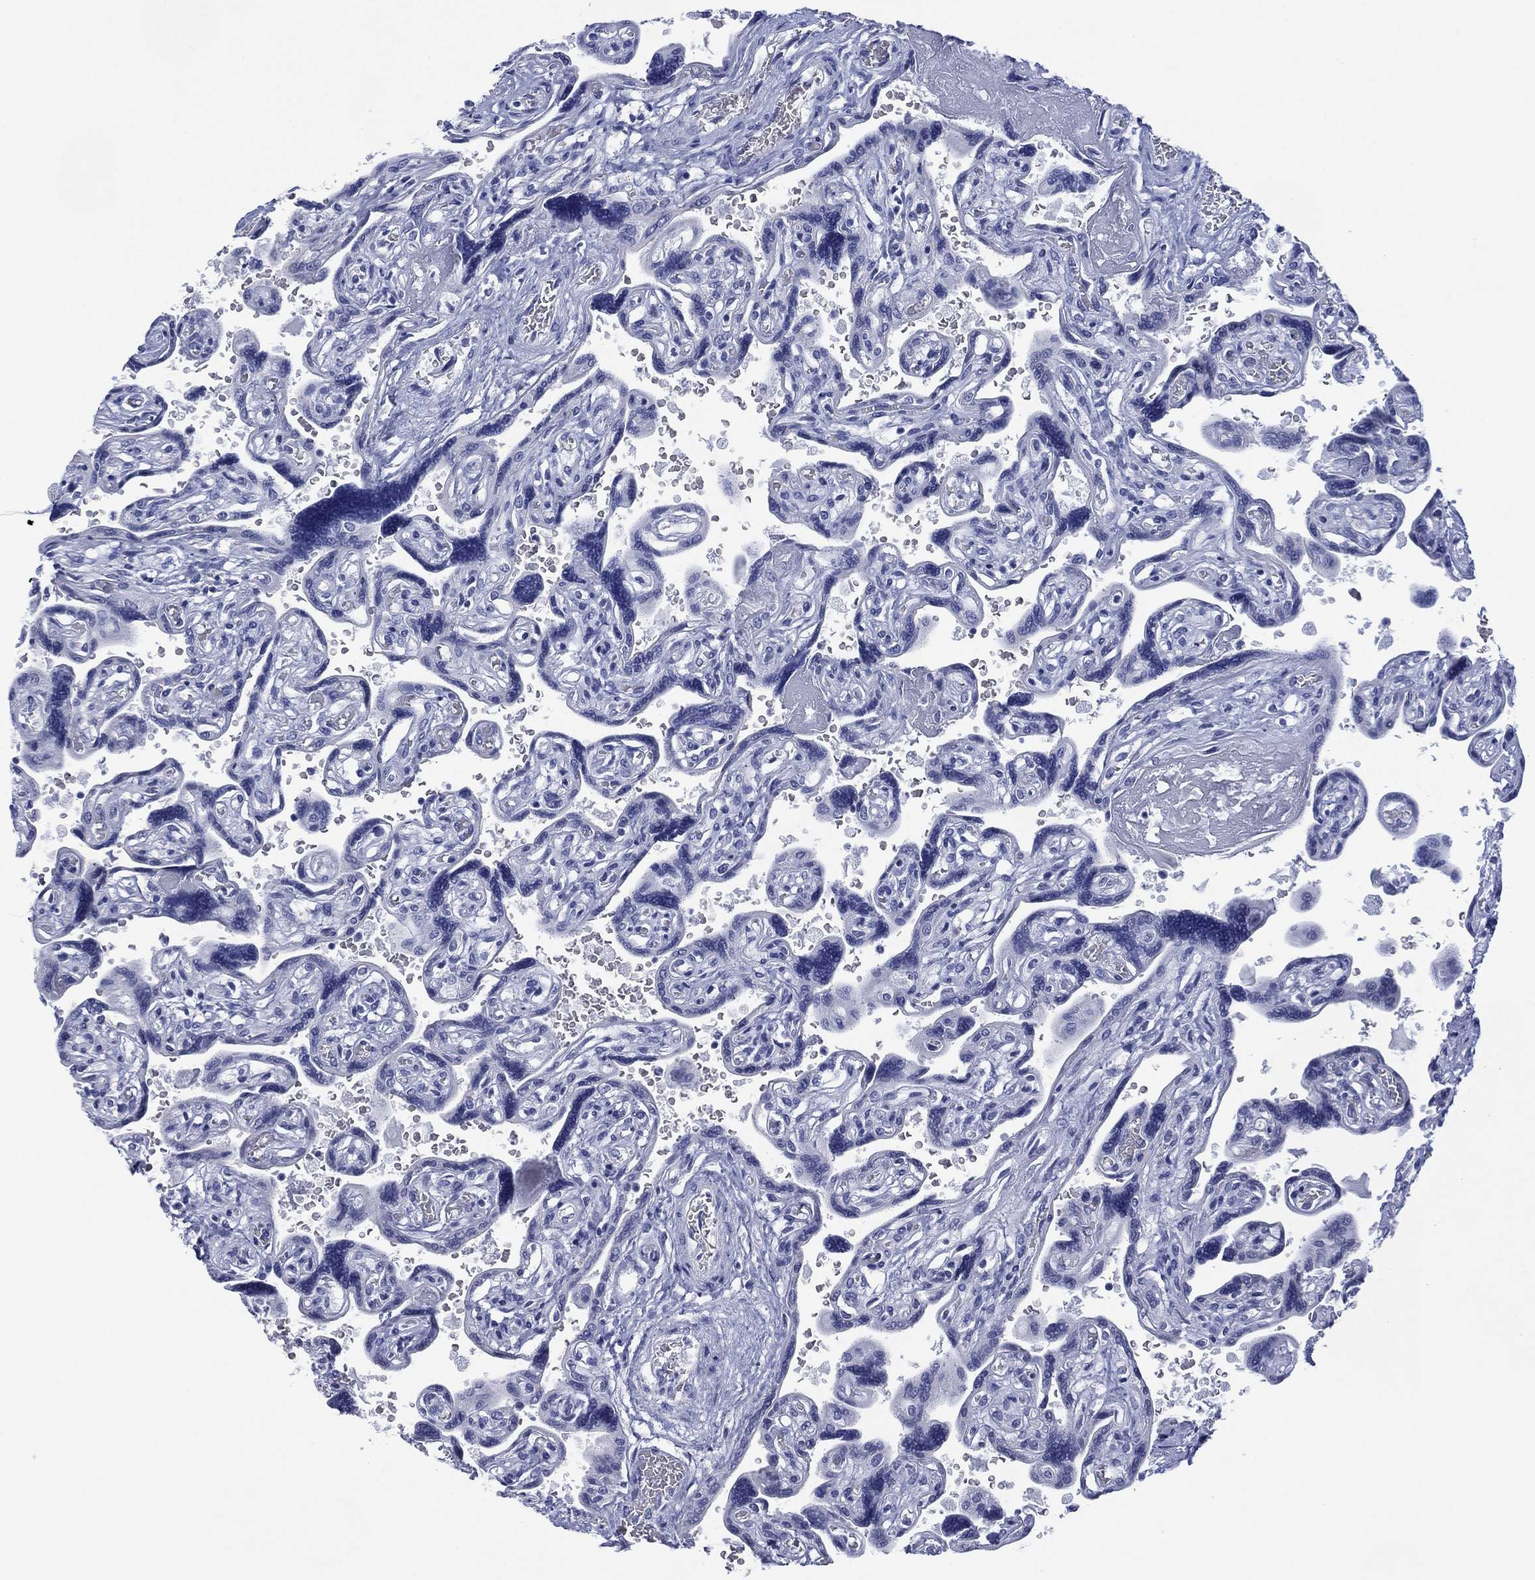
{"staining": {"intensity": "negative", "quantity": "none", "location": "none"}, "tissue": "placenta", "cell_type": "Decidual cells", "image_type": "normal", "snomed": [{"axis": "morphology", "description": "Normal tissue, NOS"}, {"axis": "topography", "description": "Placenta"}], "caption": "This is a micrograph of immunohistochemistry (IHC) staining of unremarkable placenta, which shows no expression in decidual cells.", "gene": "SIGLECL1", "patient": {"sex": "female", "age": 32}}